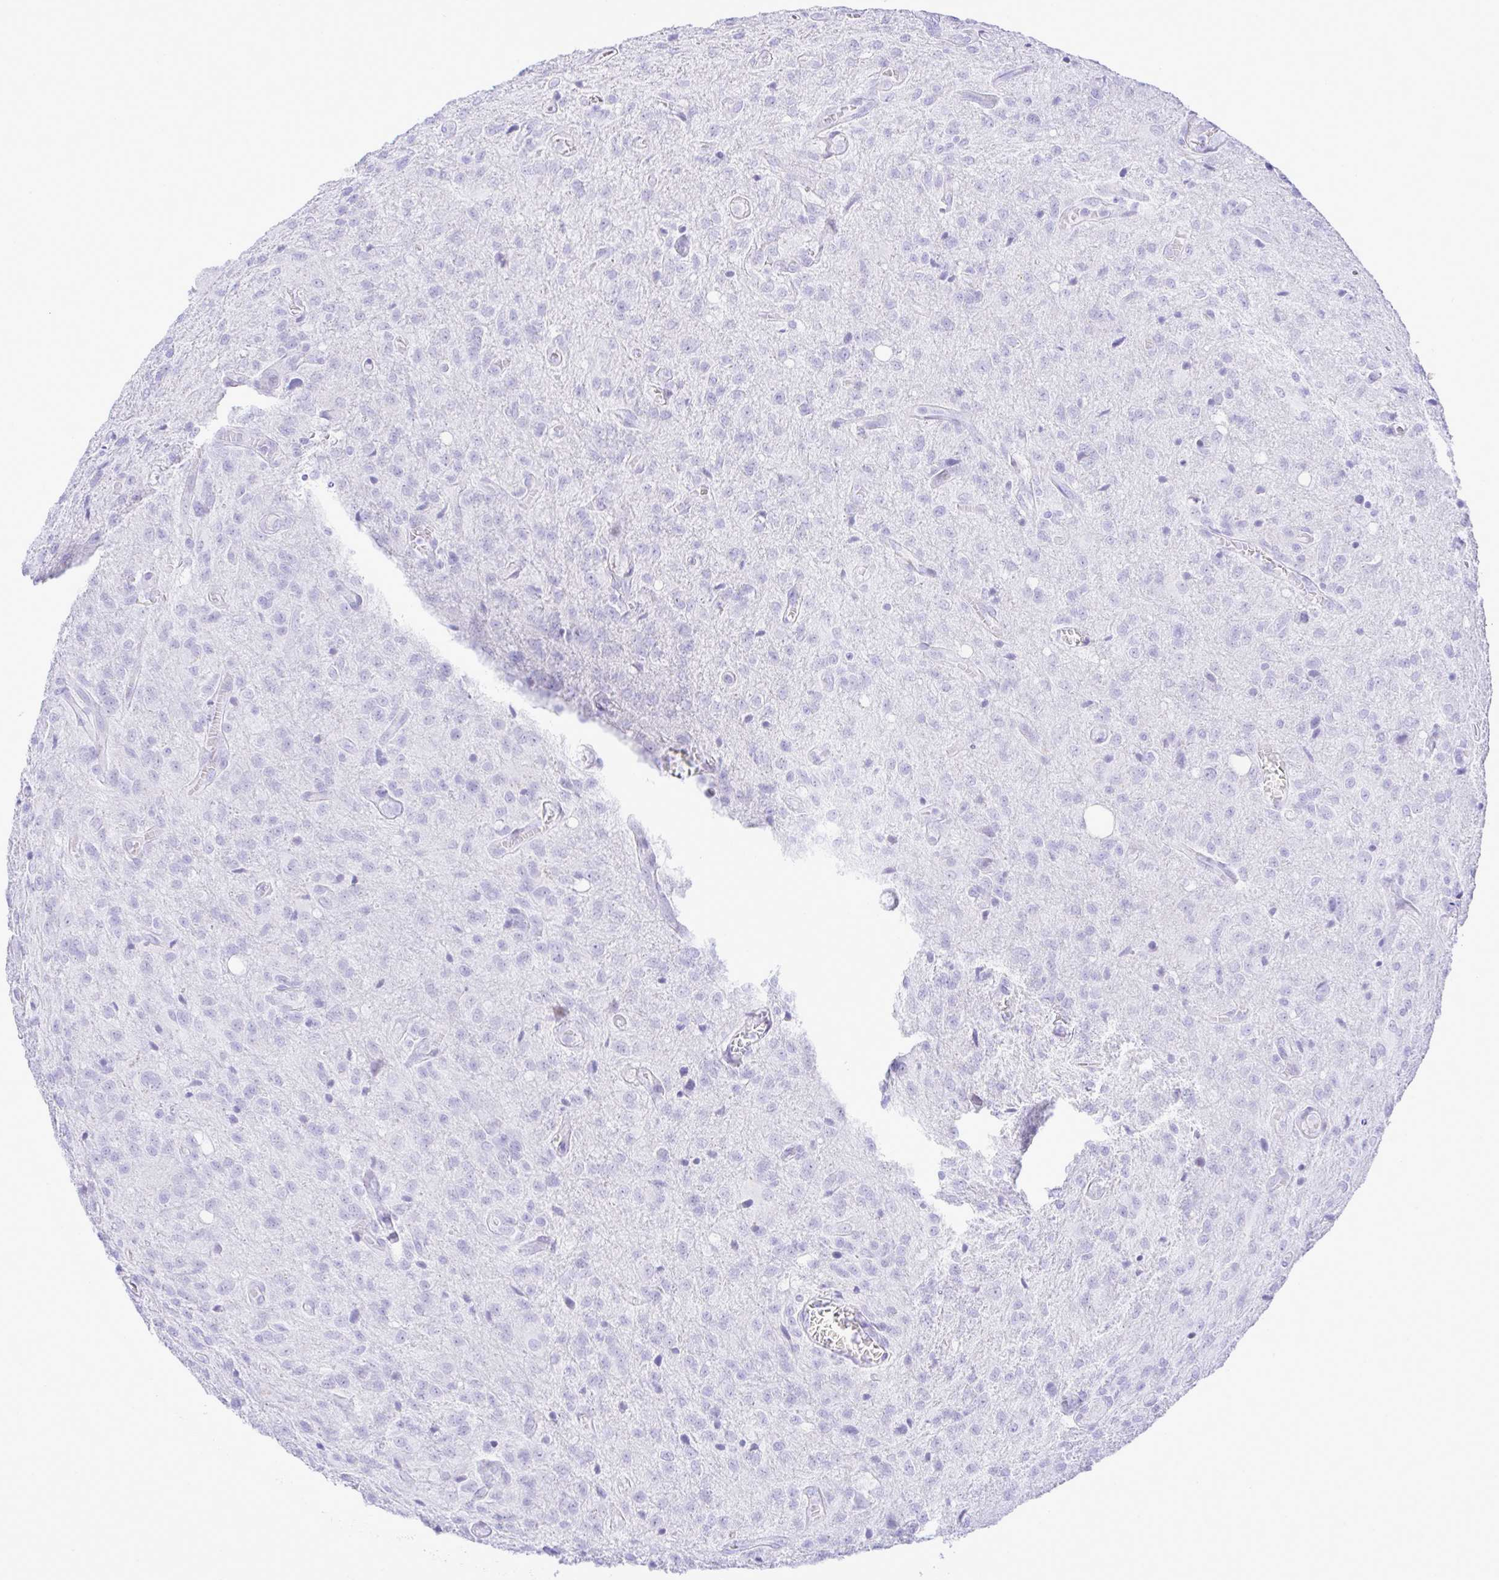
{"staining": {"intensity": "negative", "quantity": "none", "location": "none"}, "tissue": "glioma", "cell_type": "Tumor cells", "image_type": "cancer", "snomed": [{"axis": "morphology", "description": "Glioma, malignant, Low grade"}, {"axis": "topography", "description": "Brain"}], "caption": "DAB (3,3'-diaminobenzidine) immunohistochemical staining of malignant glioma (low-grade) displays no significant staining in tumor cells.", "gene": "SELENOV", "patient": {"sex": "male", "age": 66}}